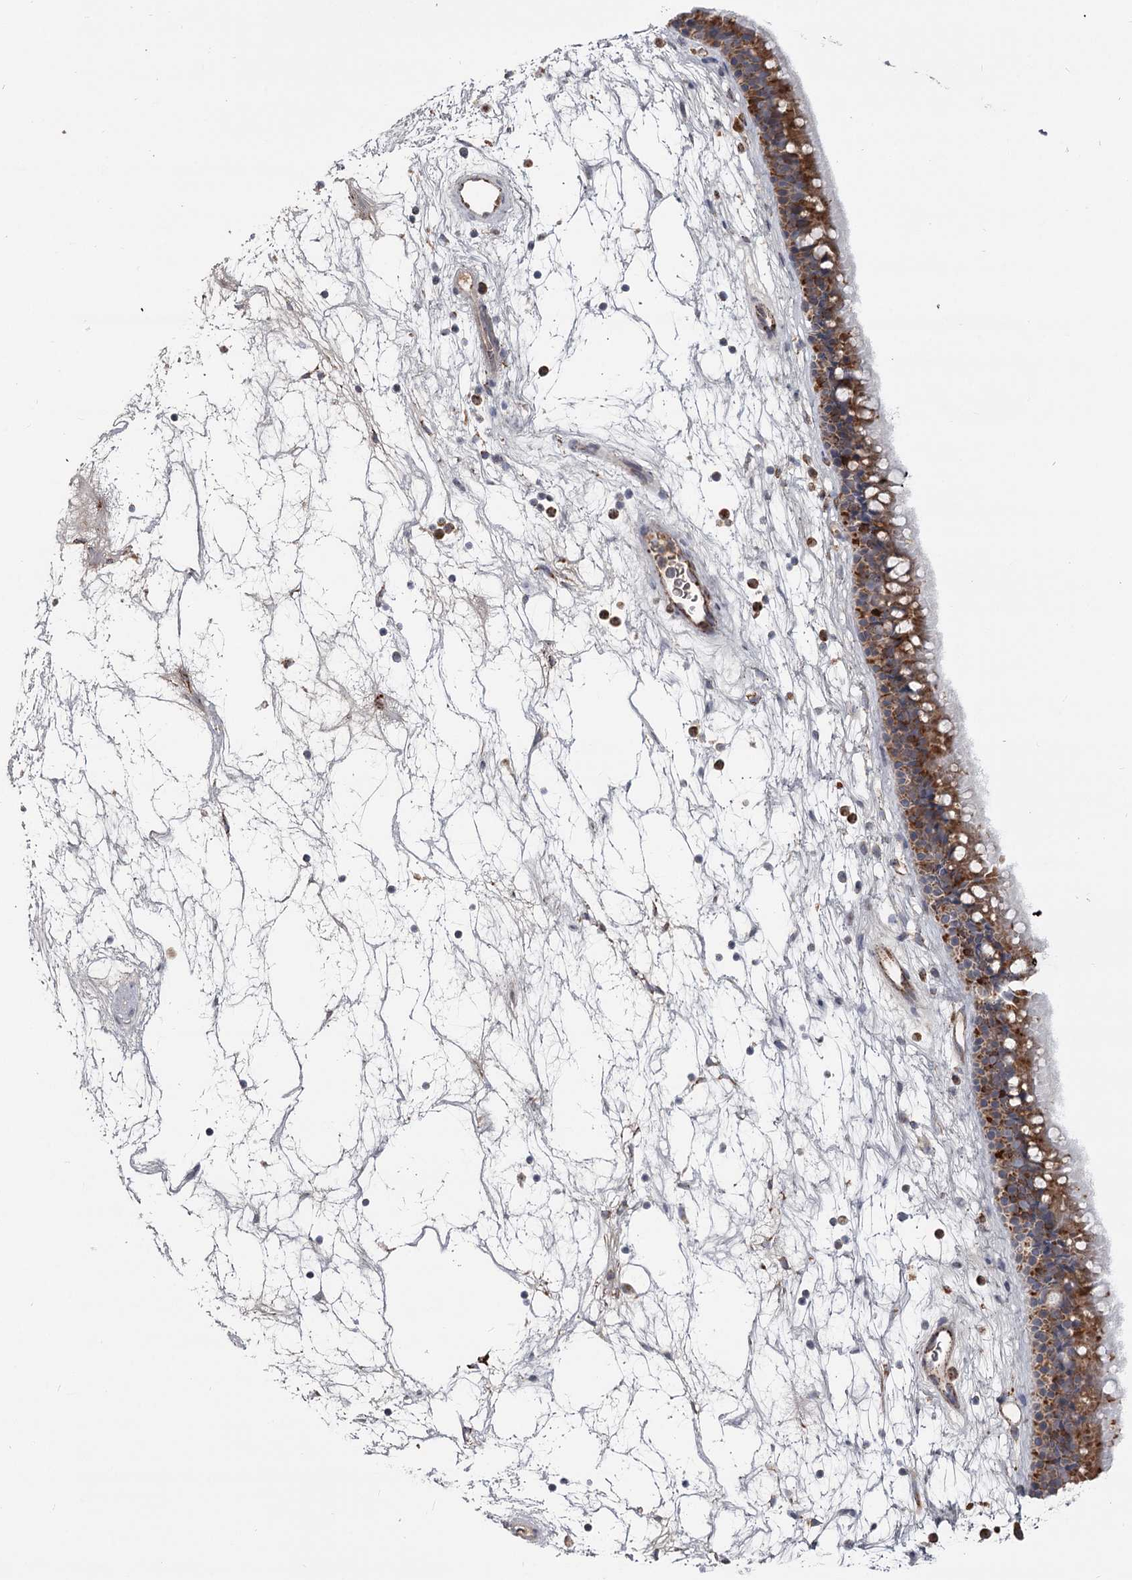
{"staining": {"intensity": "moderate", "quantity": ">75%", "location": "cytoplasmic/membranous"}, "tissue": "nasopharynx", "cell_type": "Respiratory epithelial cells", "image_type": "normal", "snomed": [{"axis": "morphology", "description": "Normal tissue, NOS"}, {"axis": "topography", "description": "Nasopharynx"}], "caption": "Respiratory epithelial cells reveal medium levels of moderate cytoplasmic/membranous staining in about >75% of cells in benign human nasopharynx.", "gene": "CDC123", "patient": {"sex": "male", "age": 64}}